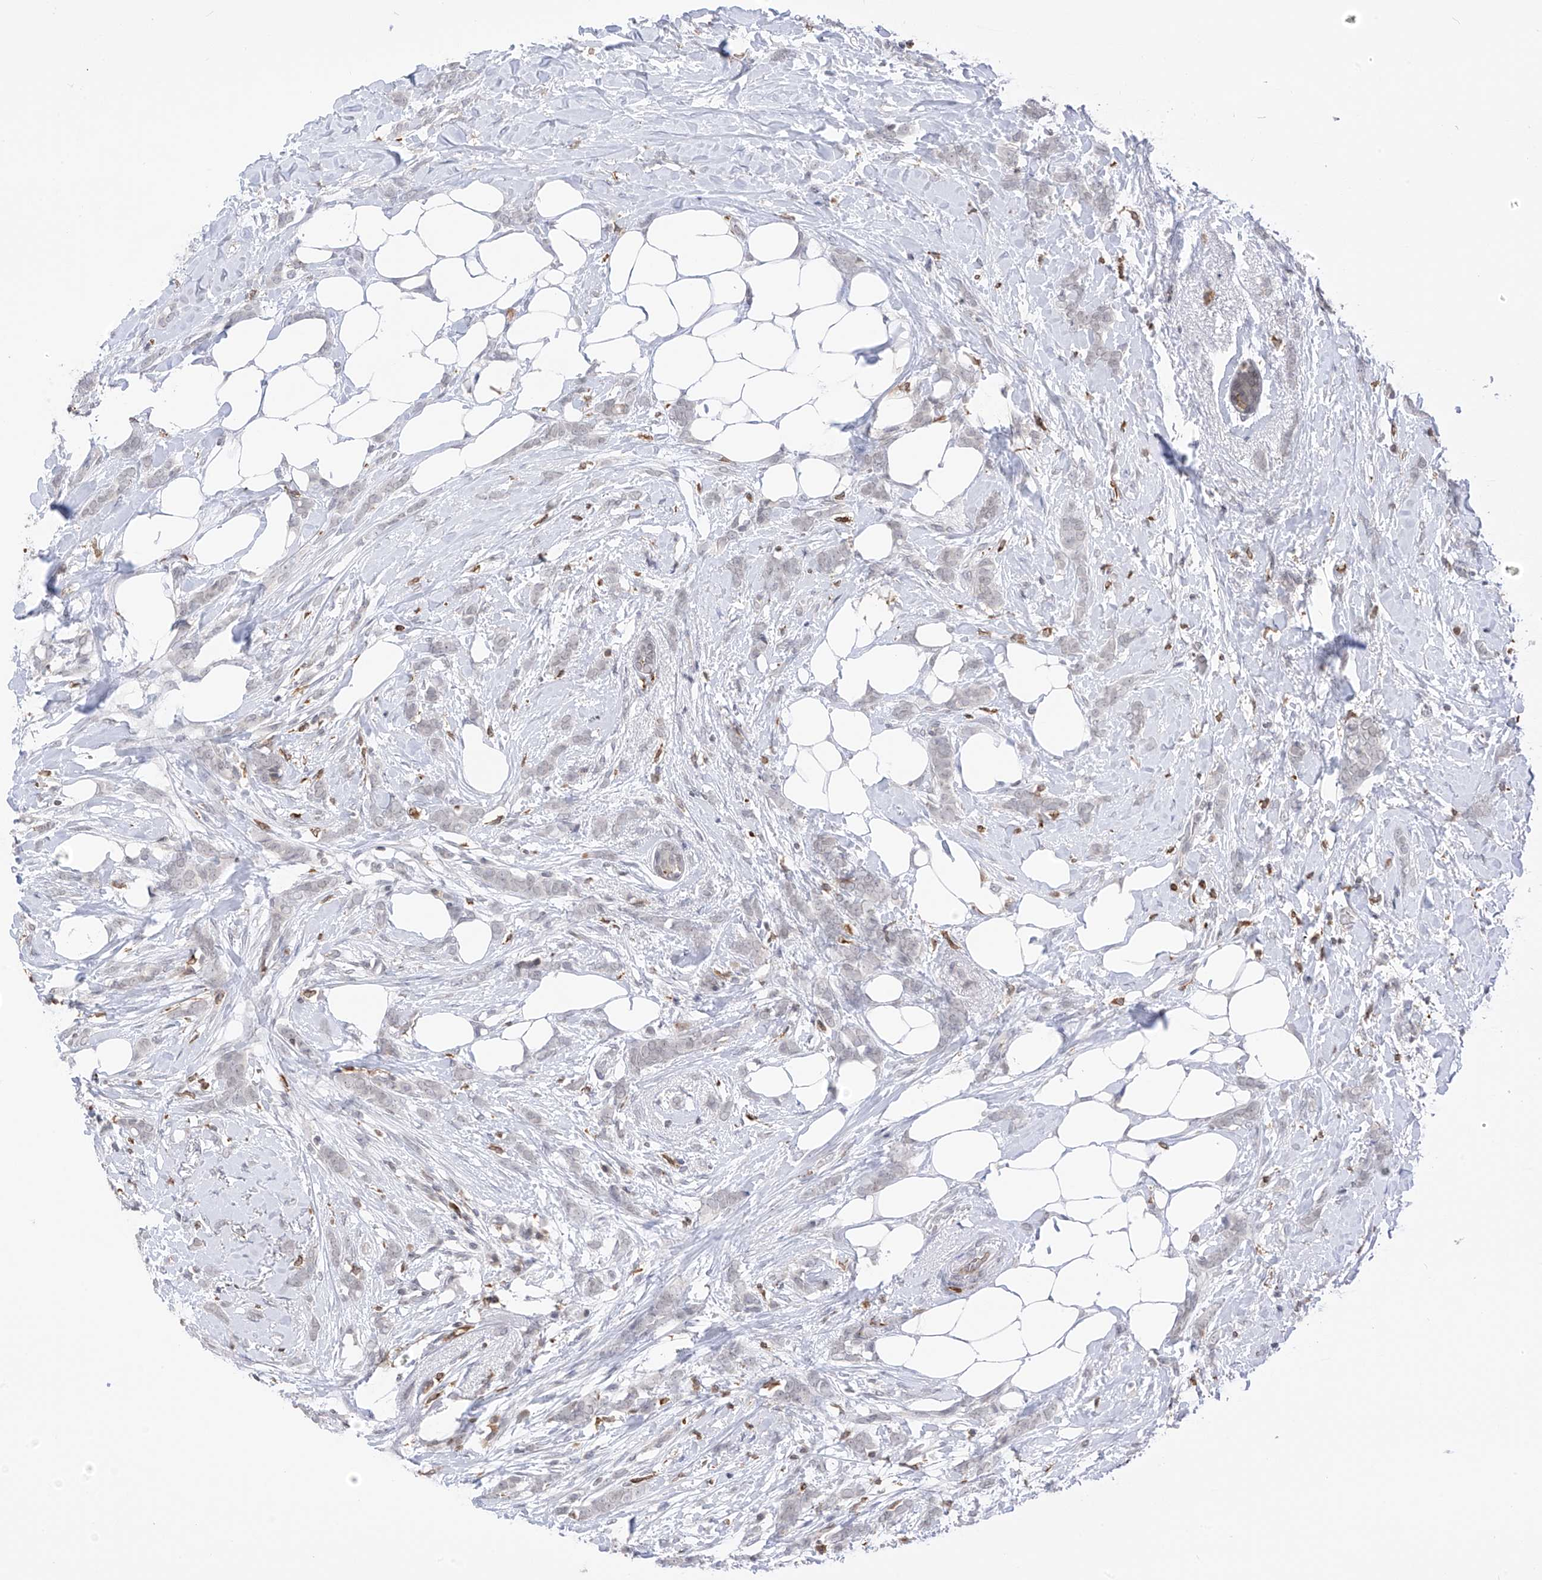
{"staining": {"intensity": "negative", "quantity": "none", "location": "none"}, "tissue": "breast cancer", "cell_type": "Tumor cells", "image_type": "cancer", "snomed": [{"axis": "morphology", "description": "Lobular carcinoma, in situ"}, {"axis": "morphology", "description": "Lobular carcinoma"}, {"axis": "topography", "description": "Breast"}], "caption": "This image is of breast cancer (lobular carcinoma) stained with immunohistochemistry to label a protein in brown with the nuclei are counter-stained blue. There is no expression in tumor cells.", "gene": "TBXAS1", "patient": {"sex": "female", "age": 41}}